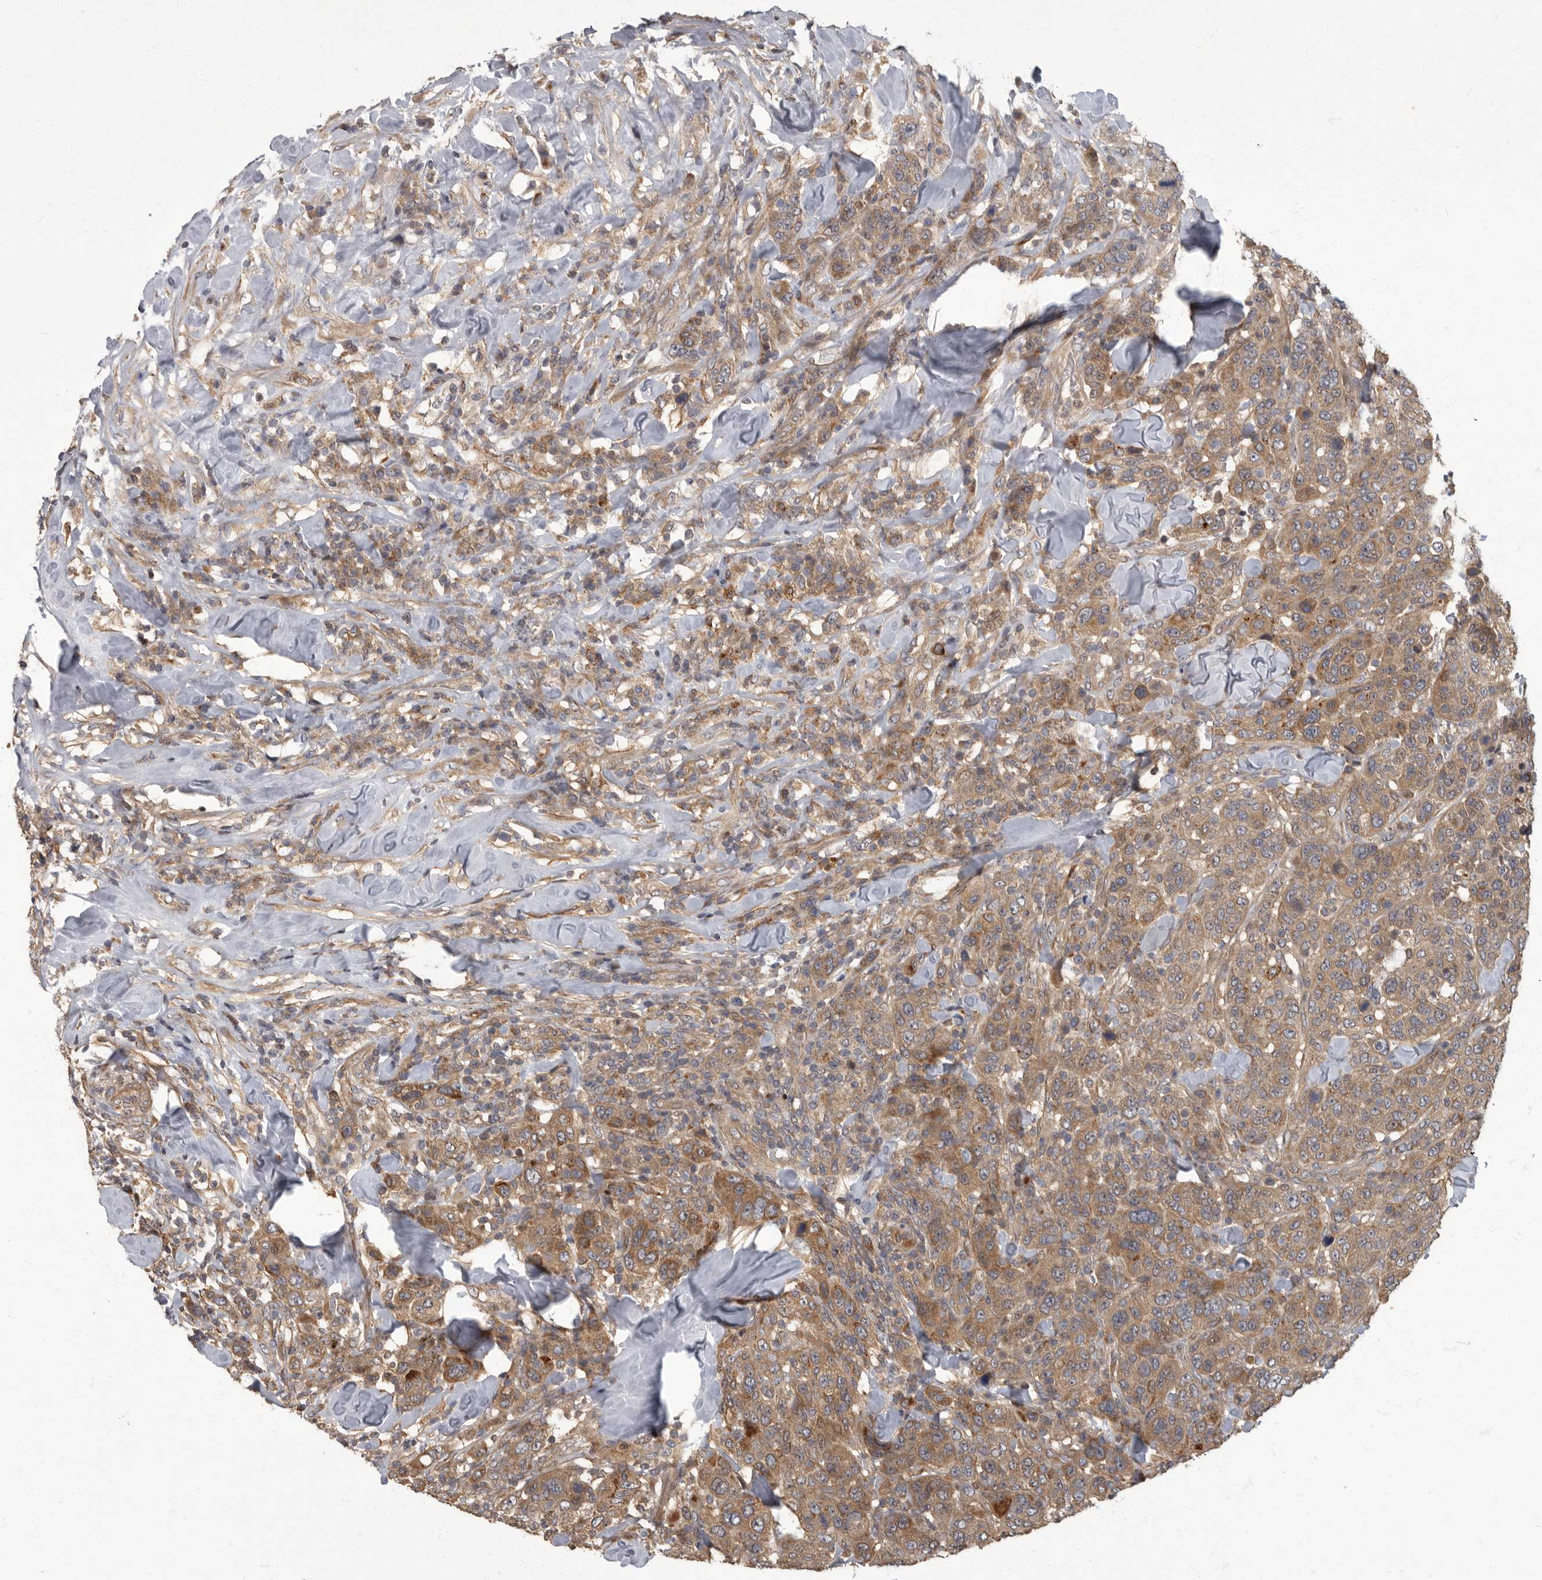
{"staining": {"intensity": "moderate", "quantity": ">75%", "location": "cytoplasmic/membranous"}, "tissue": "breast cancer", "cell_type": "Tumor cells", "image_type": "cancer", "snomed": [{"axis": "morphology", "description": "Duct carcinoma"}, {"axis": "topography", "description": "Breast"}], "caption": "A medium amount of moderate cytoplasmic/membranous expression is seen in about >75% of tumor cells in breast infiltrating ductal carcinoma tissue.", "gene": "IQCK", "patient": {"sex": "female", "age": 37}}